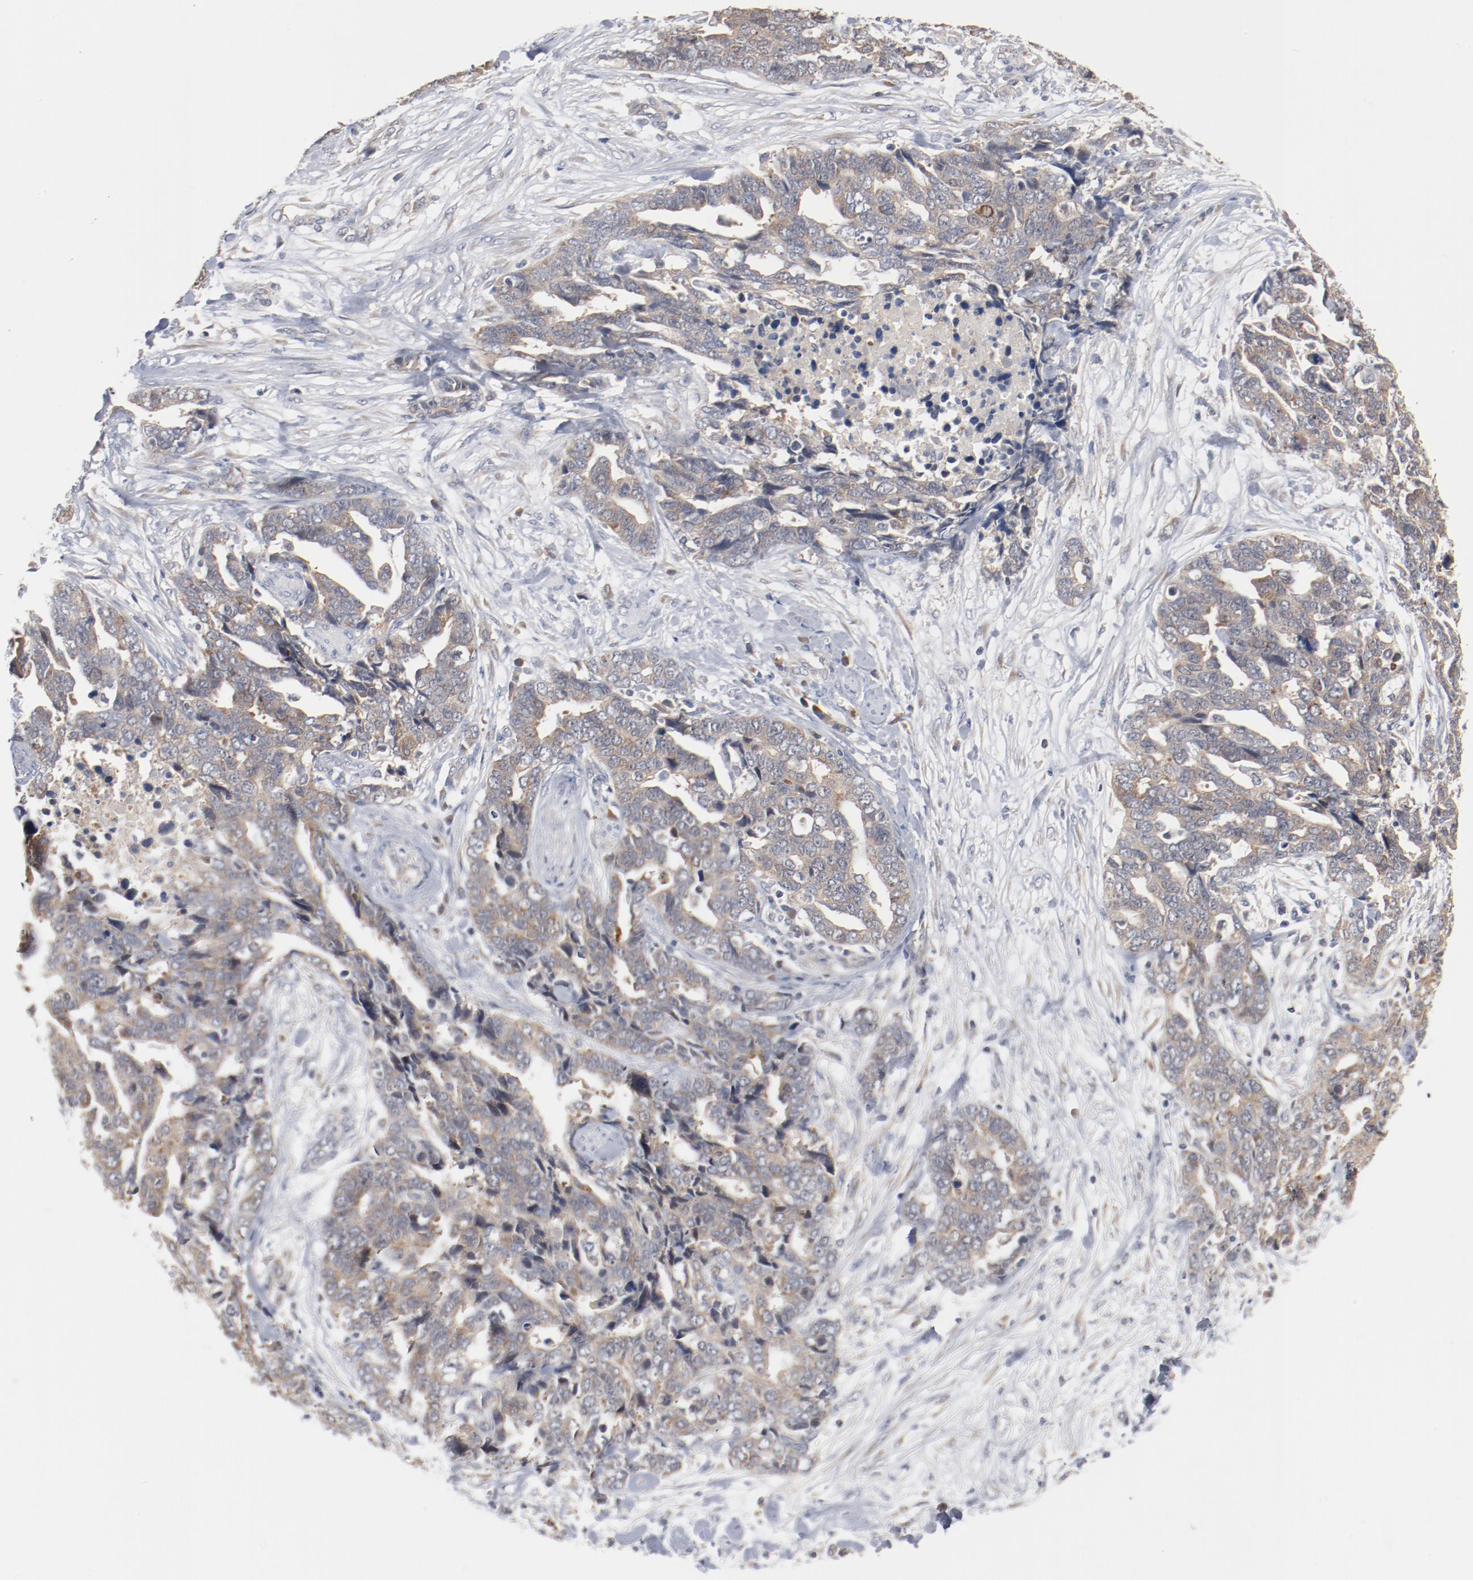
{"staining": {"intensity": "weak", "quantity": ">75%", "location": "cytoplasmic/membranous"}, "tissue": "ovarian cancer", "cell_type": "Tumor cells", "image_type": "cancer", "snomed": [{"axis": "morphology", "description": "Normal tissue, NOS"}, {"axis": "morphology", "description": "Cystadenocarcinoma, serous, NOS"}, {"axis": "topography", "description": "Fallopian tube"}, {"axis": "topography", "description": "Ovary"}], "caption": "Weak cytoplasmic/membranous positivity for a protein is seen in about >75% of tumor cells of ovarian cancer (serous cystadenocarcinoma) using immunohistochemistry.", "gene": "RNASE11", "patient": {"sex": "female", "age": 56}}